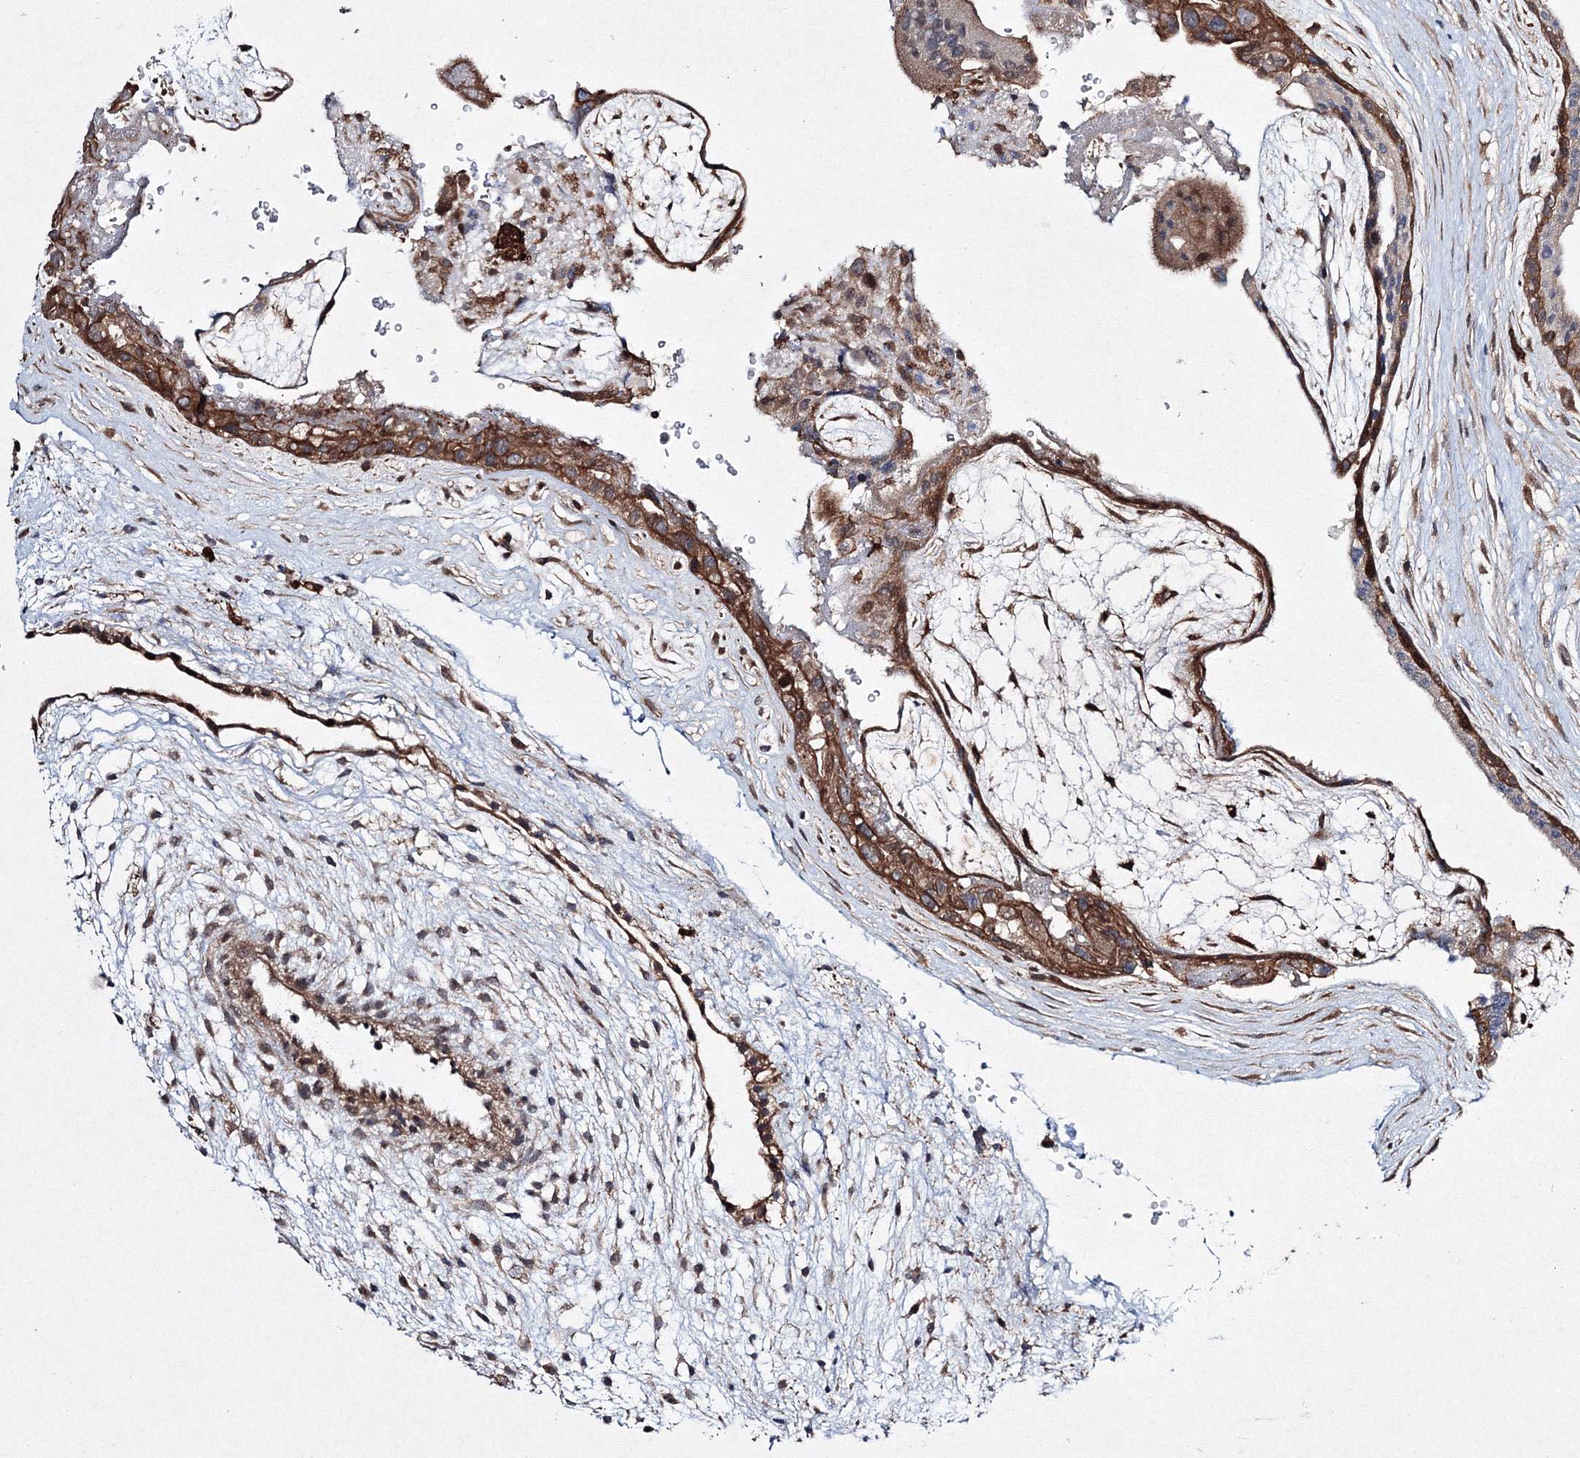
{"staining": {"intensity": "moderate", "quantity": ">75%", "location": "nuclear"}, "tissue": "placenta", "cell_type": "Decidual cells", "image_type": "normal", "snomed": [{"axis": "morphology", "description": "Normal tissue, NOS"}, {"axis": "topography", "description": "Placenta"}], "caption": "Normal placenta shows moderate nuclear expression in approximately >75% of decidual cells Using DAB (brown) and hematoxylin (blue) stains, captured at high magnification using brightfield microscopy..", "gene": "RANBP3L", "patient": {"sex": "female", "age": 19}}